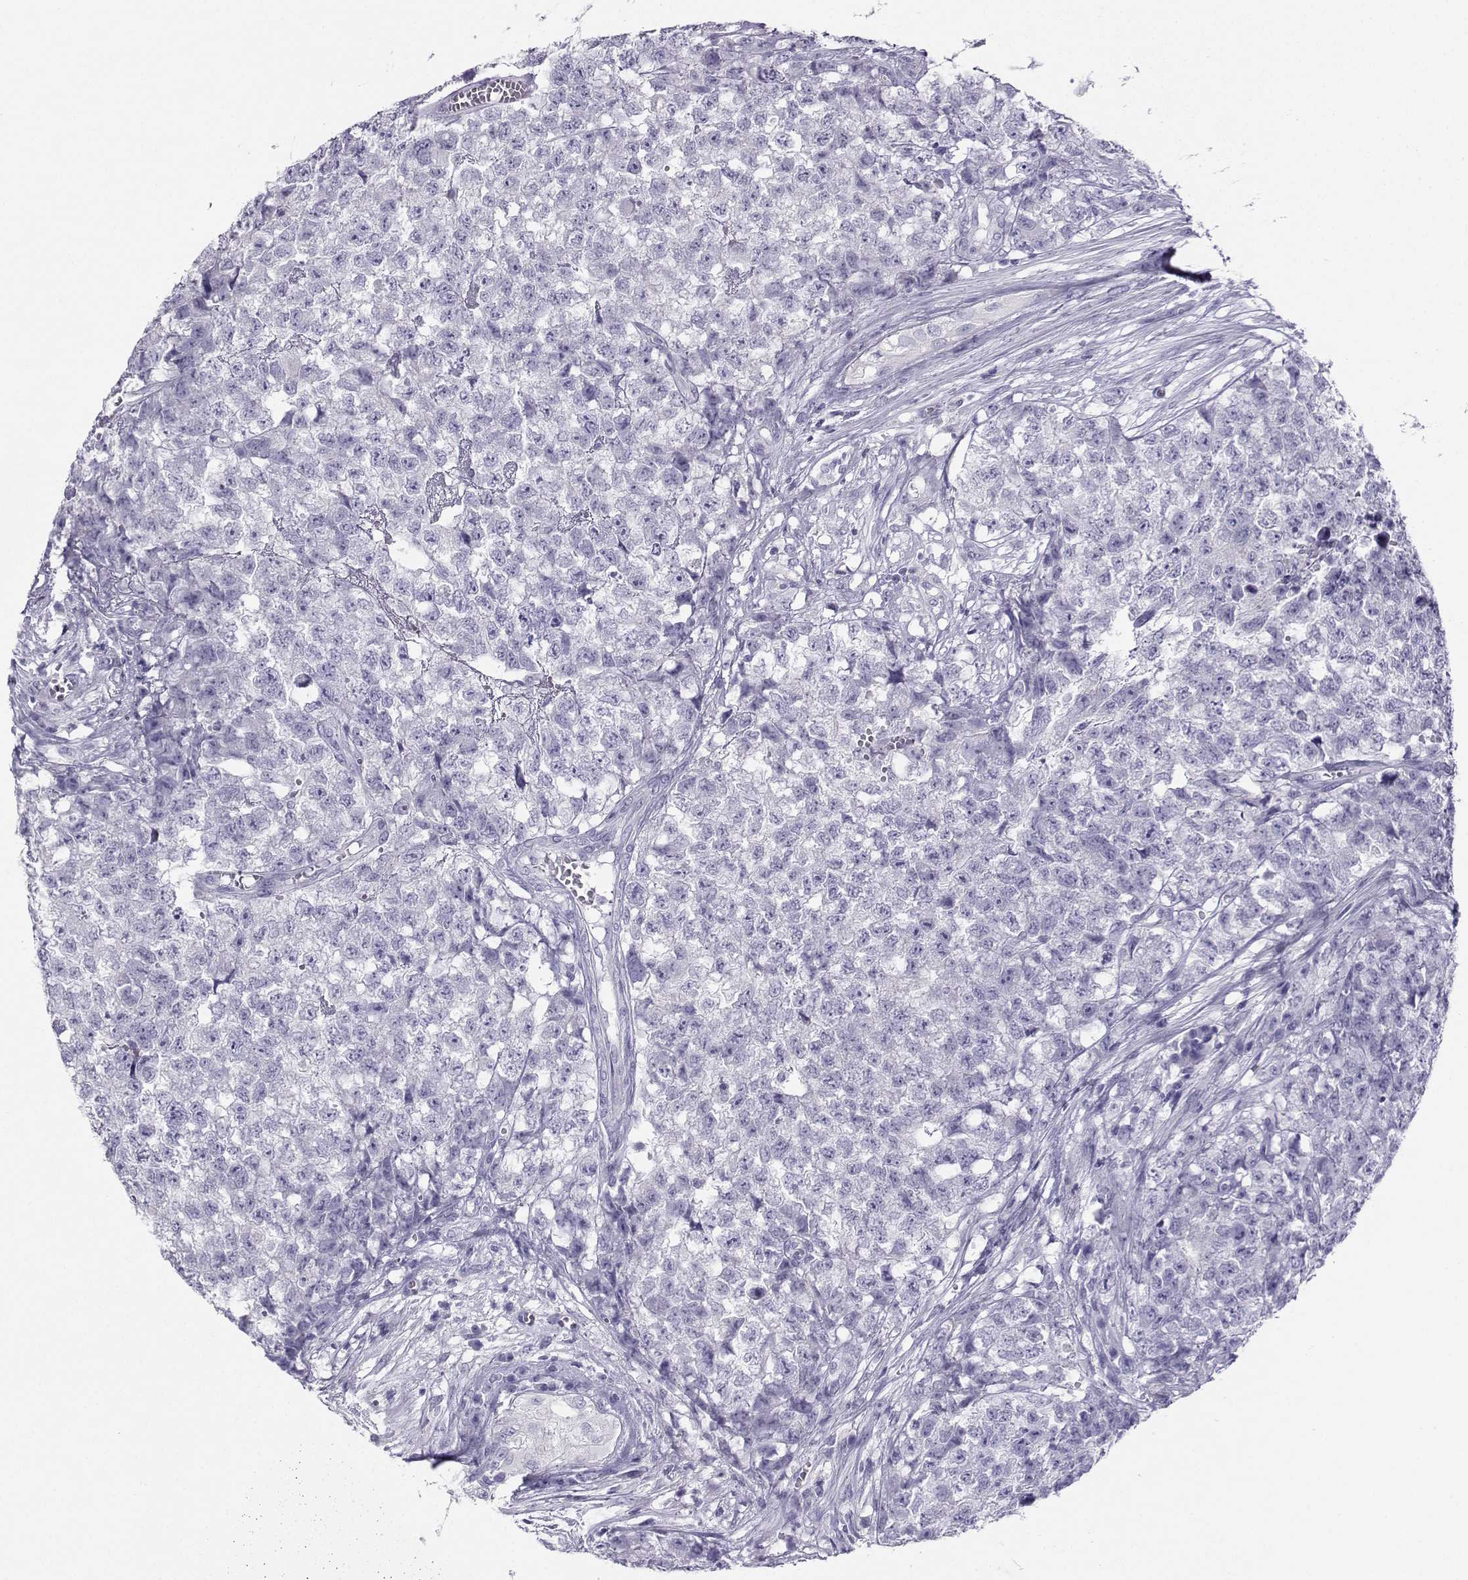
{"staining": {"intensity": "negative", "quantity": "none", "location": "none"}, "tissue": "testis cancer", "cell_type": "Tumor cells", "image_type": "cancer", "snomed": [{"axis": "morphology", "description": "Seminoma, NOS"}, {"axis": "morphology", "description": "Carcinoma, Embryonal, NOS"}, {"axis": "topography", "description": "Testis"}], "caption": "This is an IHC micrograph of testis cancer. There is no expression in tumor cells.", "gene": "NEFL", "patient": {"sex": "male", "age": 22}}